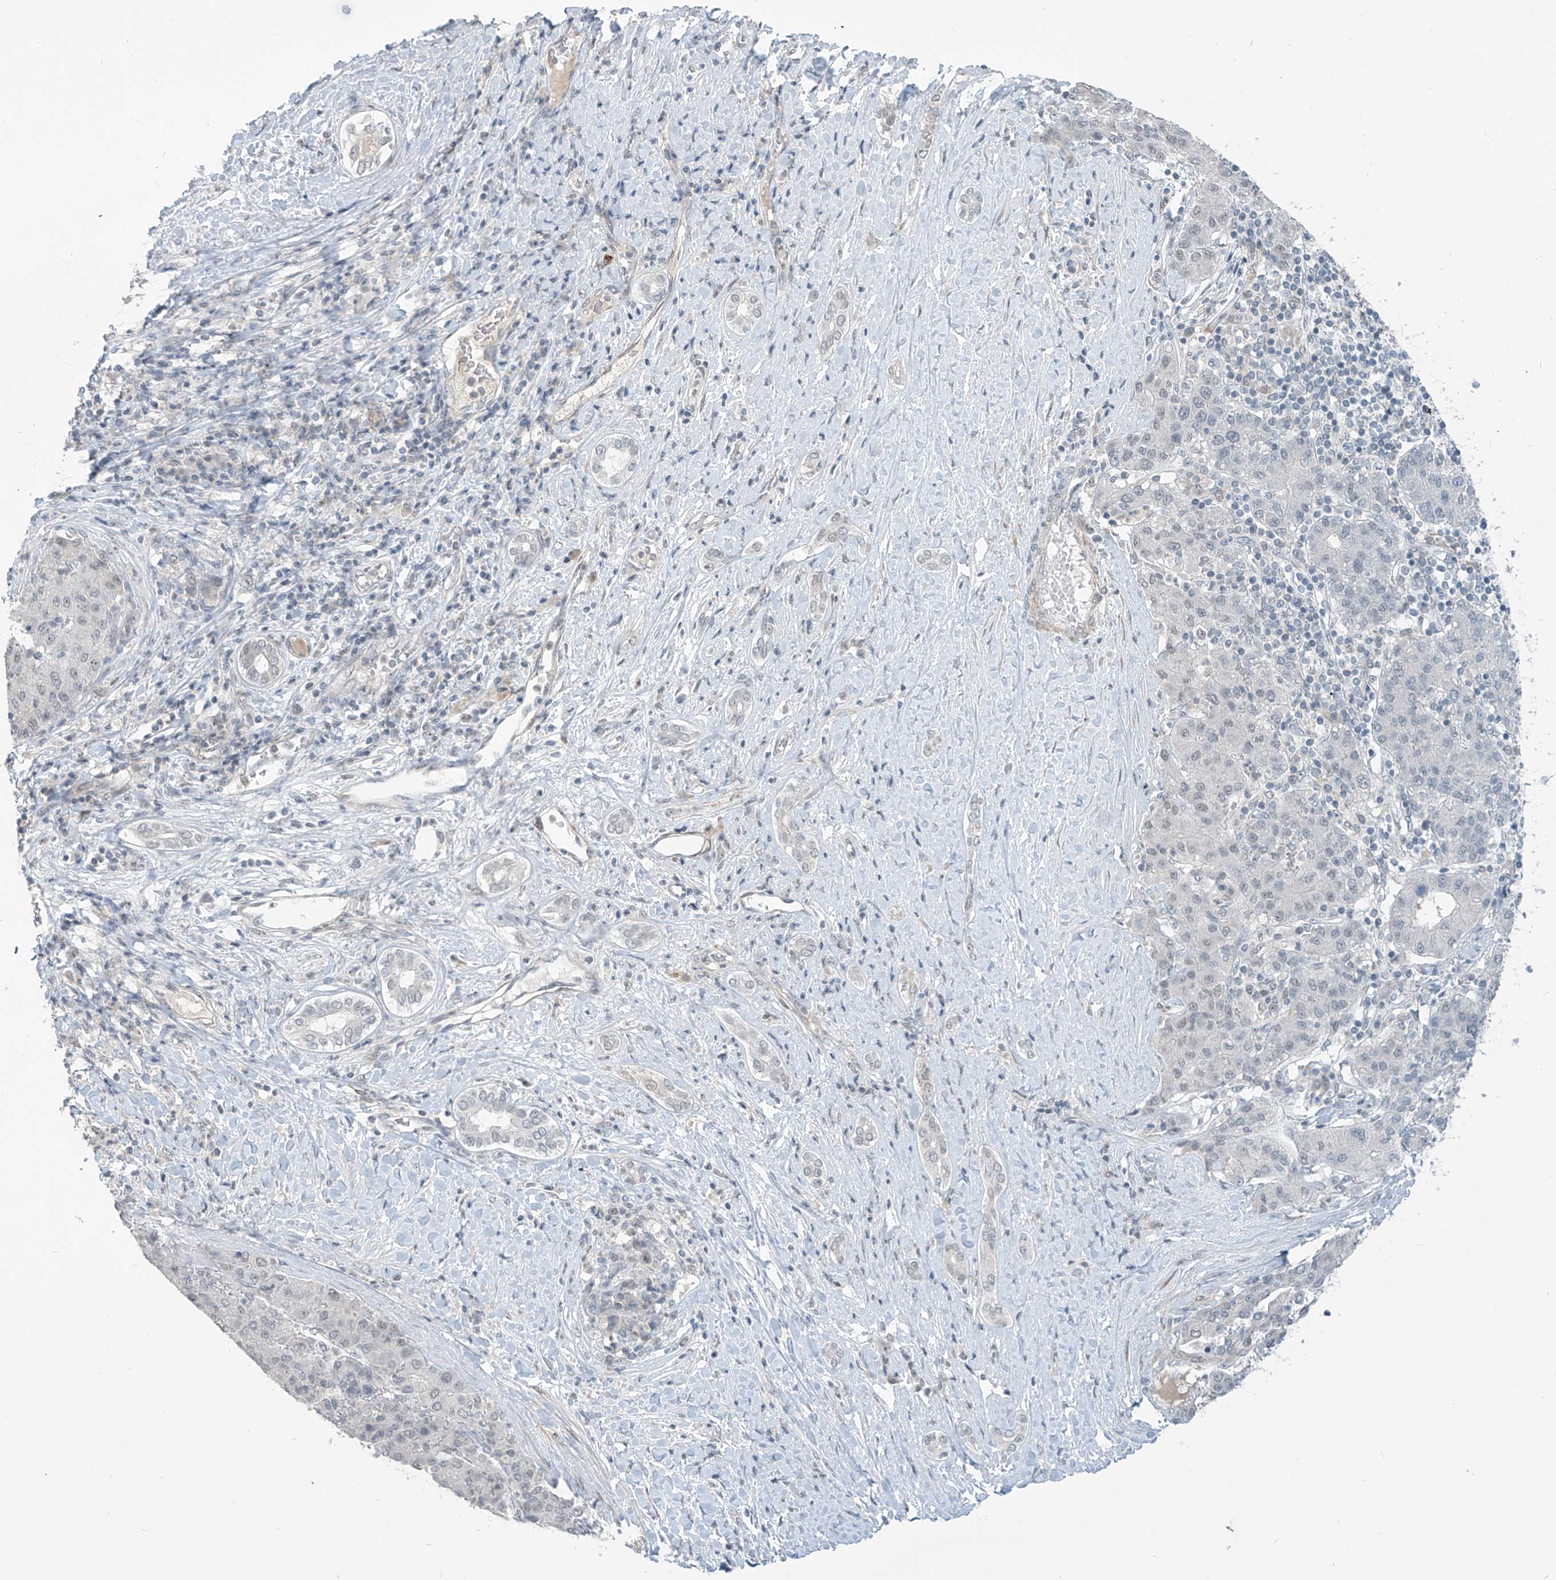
{"staining": {"intensity": "negative", "quantity": "none", "location": "none"}, "tissue": "liver cancer", "cell_type": "Tumor cells", "image_type": "cancer", "snomed": [{"axis": "morphology", "description": "Carcinoma, Hepatocellular, NOS"}, {"axis": "topography", "description": "Liver"}], "caption": "Liver cancer (hepatocellular carcinoma) was stained to show a protein in brown. There is no significant positivity in tumor cells.", "gene": "METAP1D", "patient": {"sex": "male", "age": 65}}